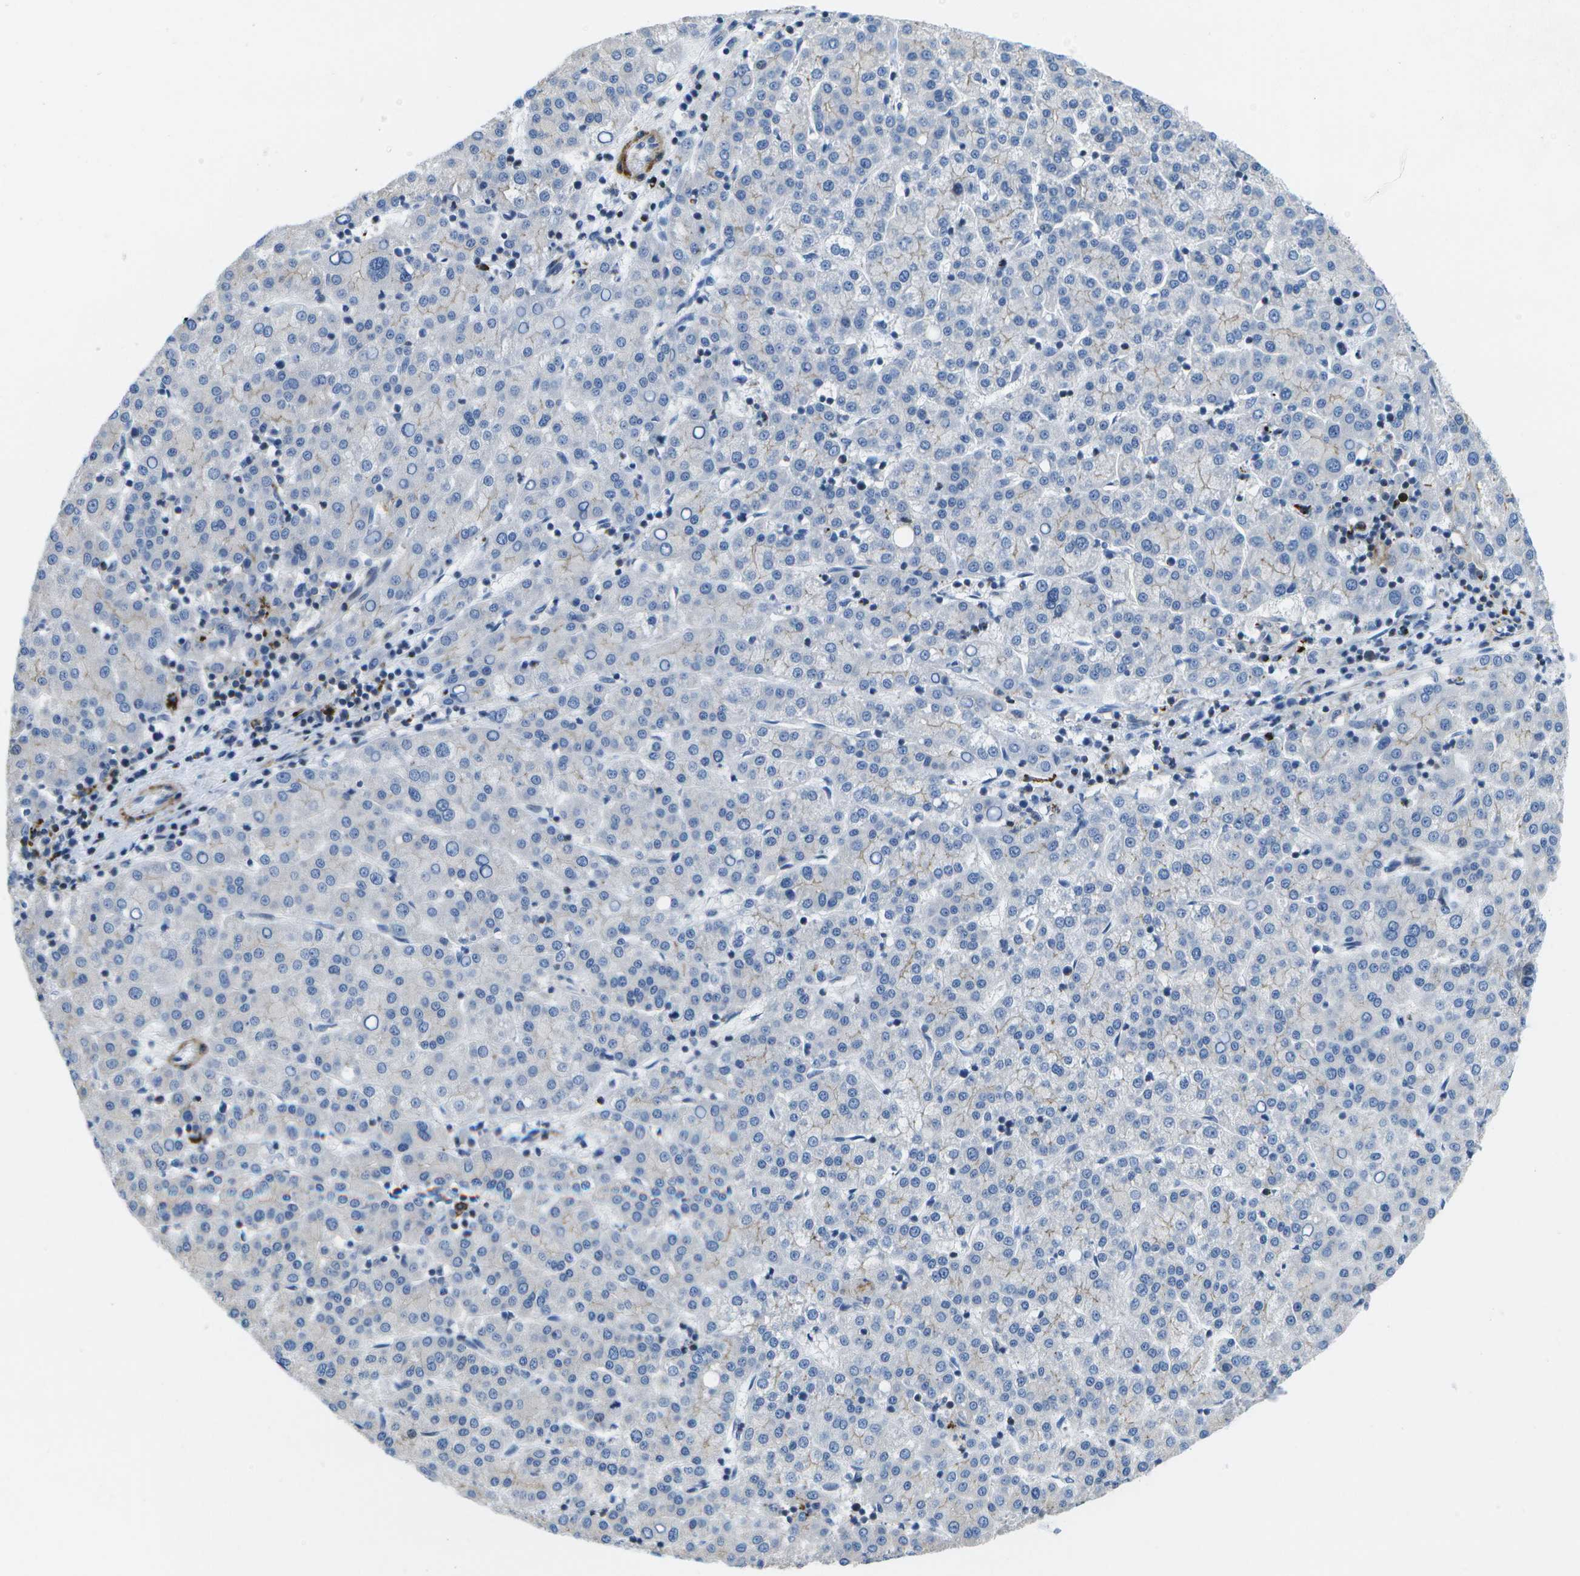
{"staining": {"intensity": "negative", "quantity": "none", "location": "none"}, "tissue": "liver cancer", "cell_type": "Tumor cells", "image_type": "cancer", "snomed": [{"axis": "morphology", "description": "Carcinoma, Hepatocellular, NOS"}, {"axis": "topography", "description": "Liver"}], "caption": "The image reveals no staining of tumor cells in liver hepatocellular carcinoma.", "gene": "ADGRG6", "patient": {"sex": "female", "age": 58}}